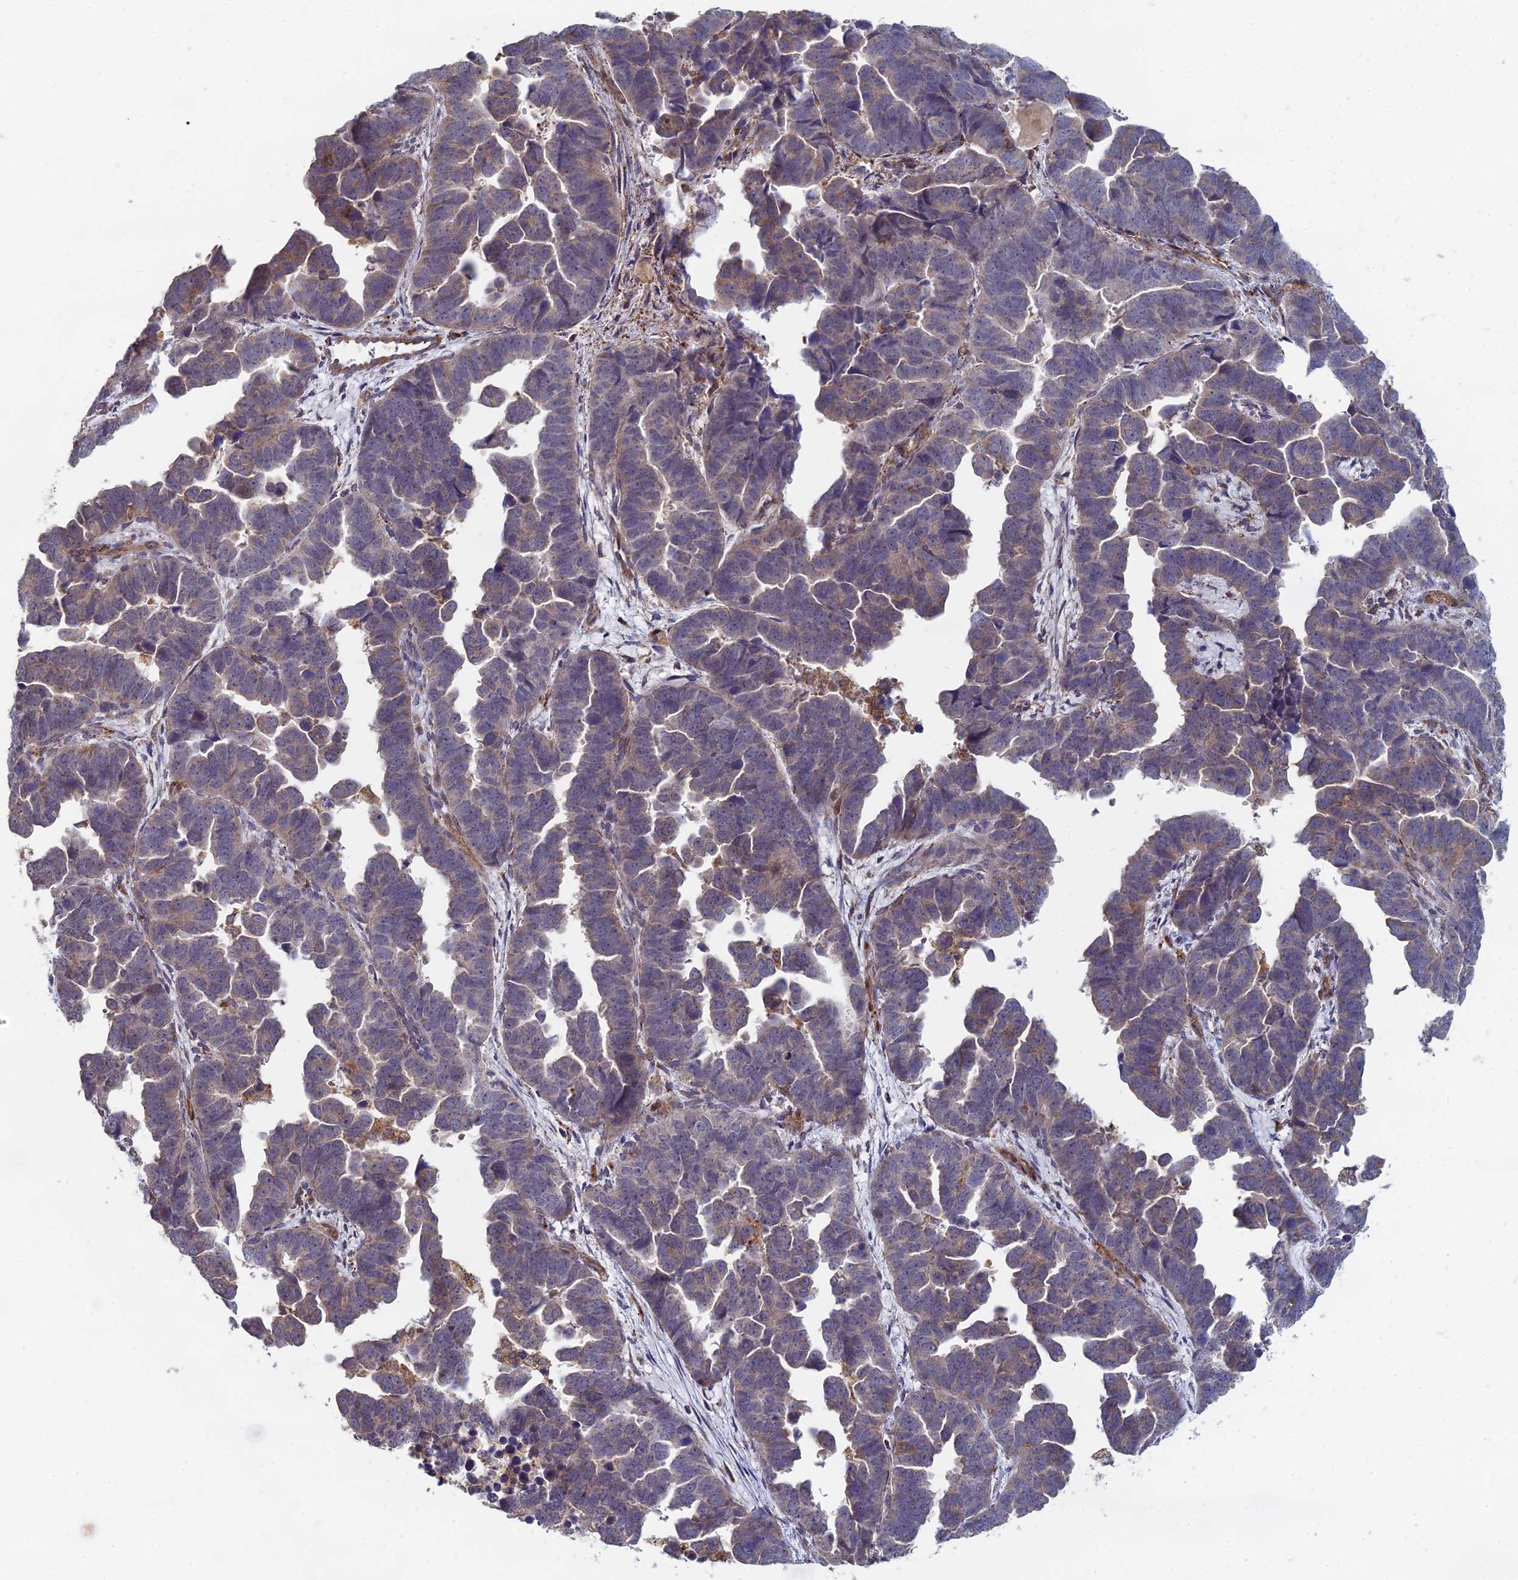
{"staining": {"intensity": "weak", "quantity": "25%-75%", "location": "cytoplasmic/membranous"}, "tissue": "endometrial cancer", "cell_type": "Tumor cells", "image_type": "cancer", "snomed": [{"axis": "morphology", "description": "Adenocarcinoma, NOS"}, {"axis": "topography", "description": "Endometrium"}], "caption": "Immunohistochemistry staining of endometrial adenocarcinoma, which shows low levels of weak cytoplasmic/membranous expression in about 25%-75% of tumor cells indicating weak cytoplasmic/membranous protein expression. The staining was performed using DAB (3,3'-diaminobenzidine) (brown) for protein detection and nuclei were counterstained in hematoxylin (blue).", "gene": "FOXS1", "patient": {"sex": "female", "age": 75}}